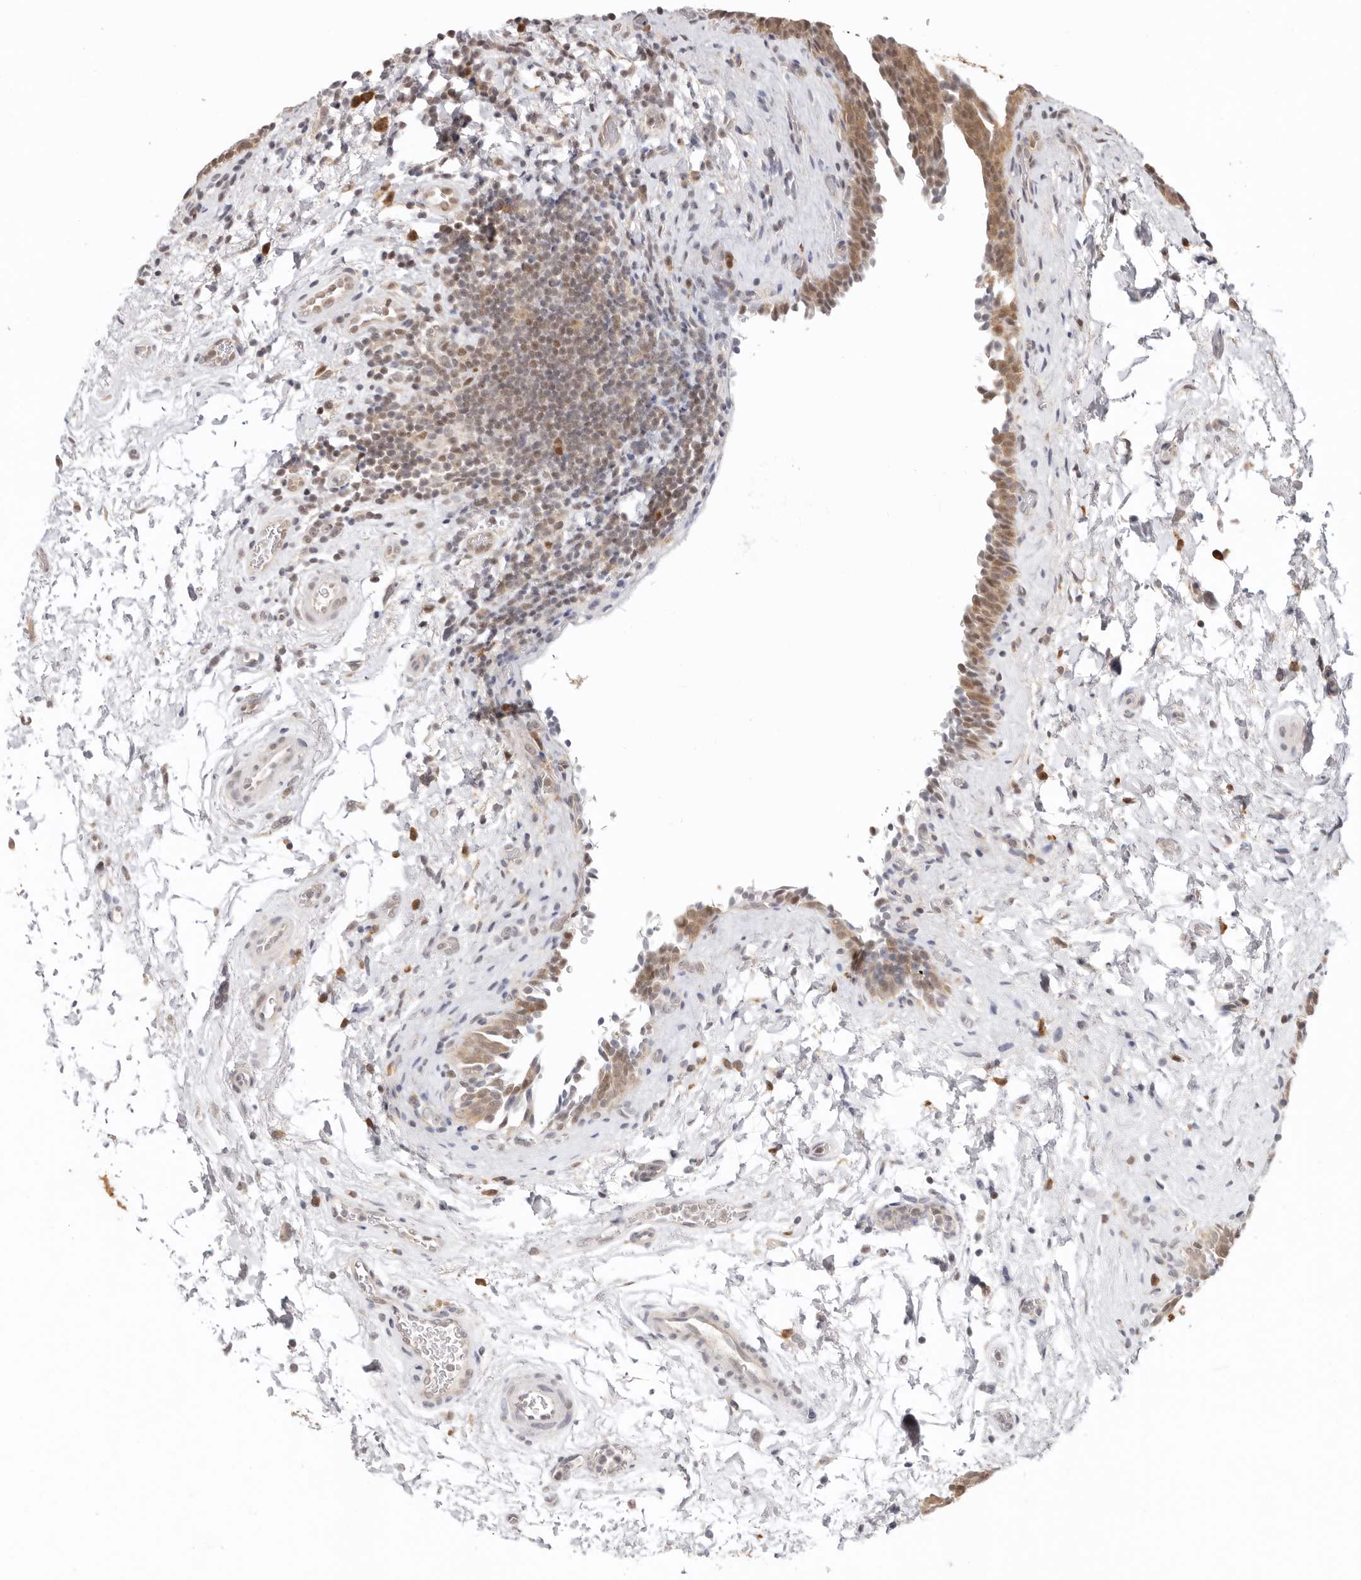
{"staining": {"intensity": "moderate", "quantity": ">75%", "location": "cytoplasmic/membranous,nuclear"}, "tissue": "urinary bladder", "cell_type": "Urothelial cells", "image_type": "normal", "snomed": [{"axis": "morphology", "description": "Normal tissue, NOS"}, {"axis": "topography", "description": "Urinary bladder"}], "caption": "Urinary bladder stained with a brown dye reveals moderate cytoplasmic/membranous,nuclear positive staining in approximately >75% of urothelial cells.", "gene": "LARP7", "patient": {"sex": "male", "age": 83}}